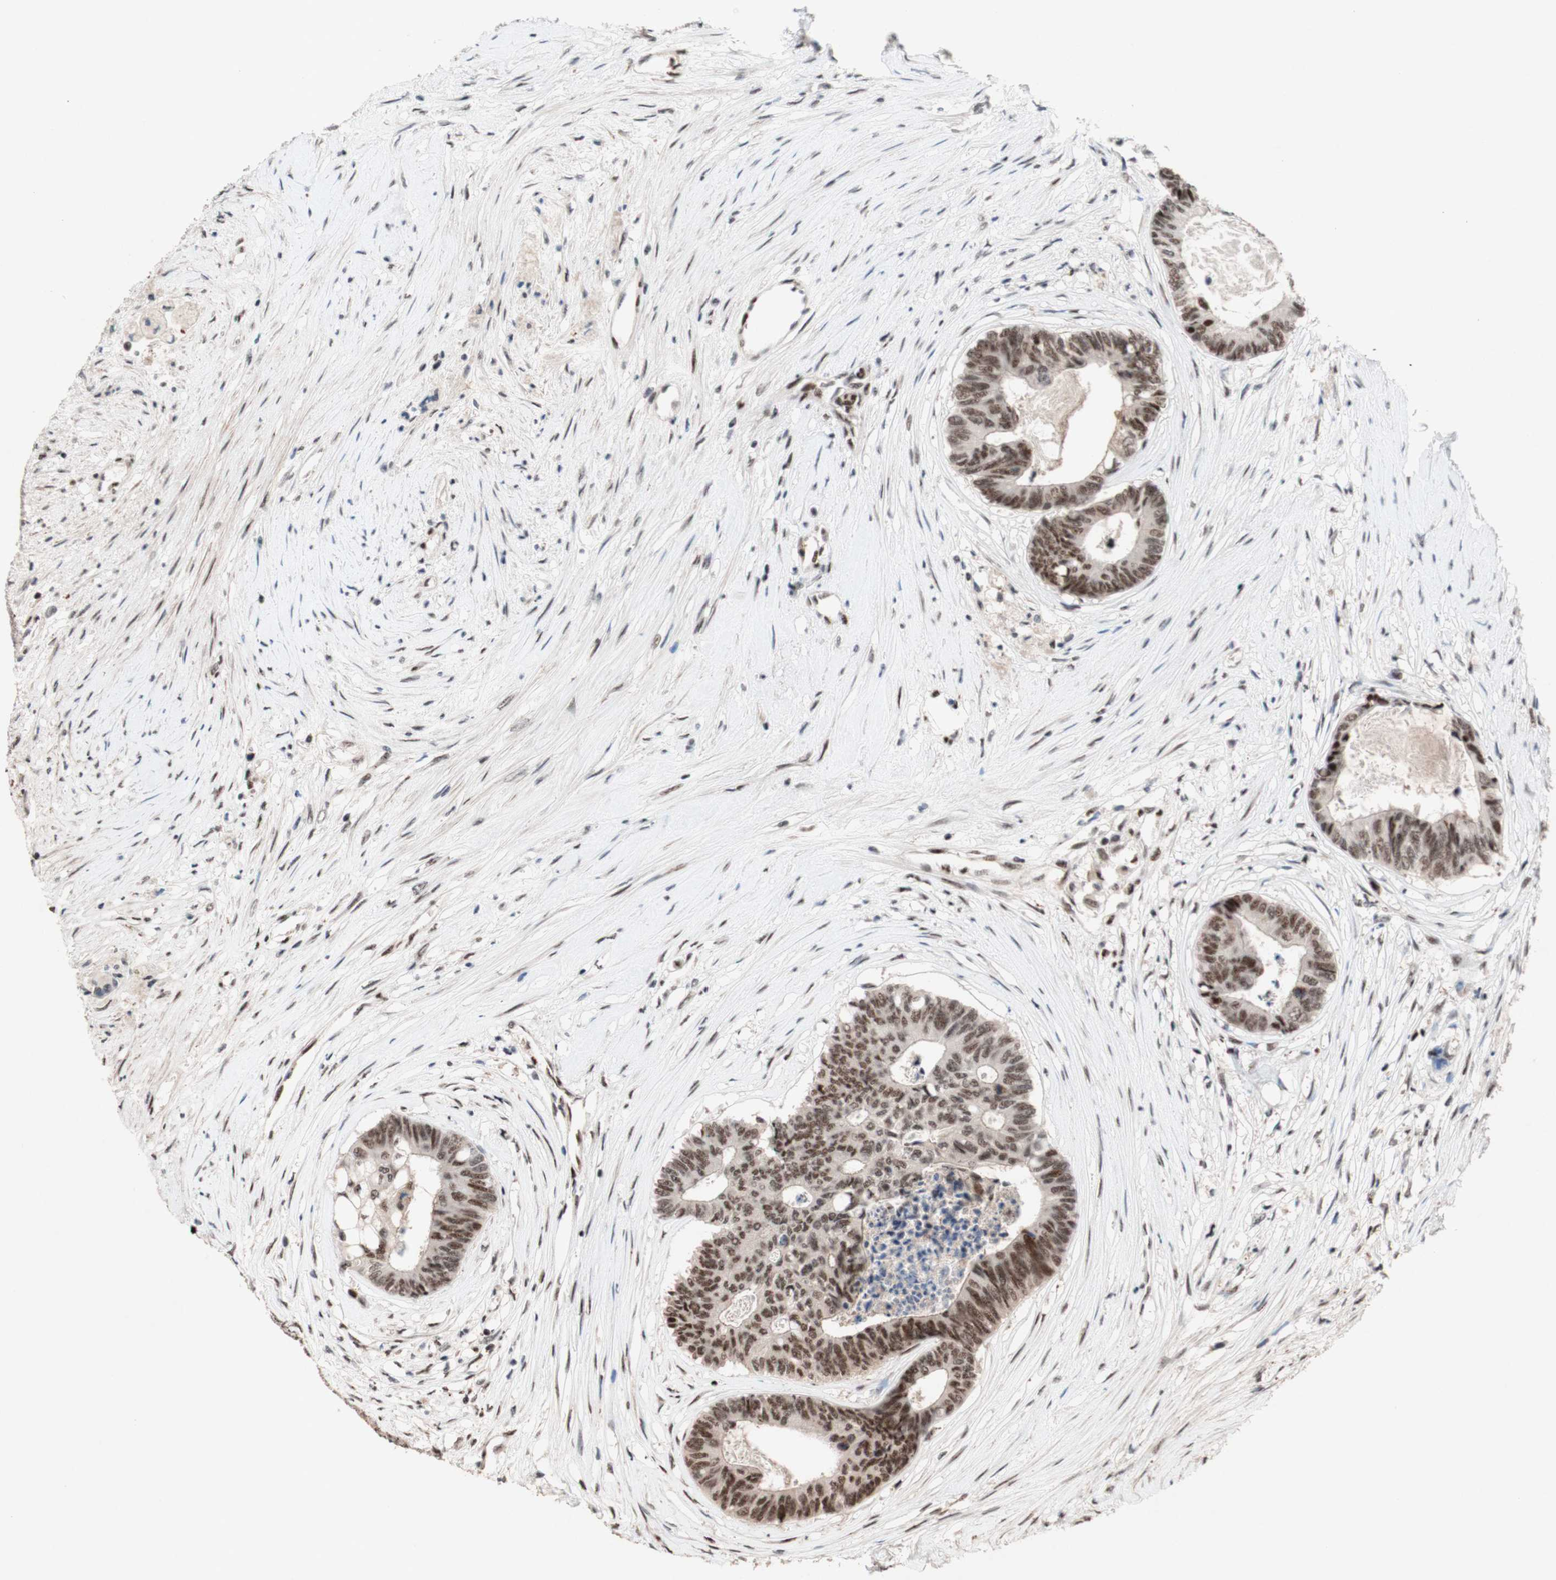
{"staining": {"intensity": "moderate", "quantity": ">75%", "location": "nuclear"}, "tissue": "colorectal cancer", "cell_type": "Tumor cells", "image_type": "cancer", "snomed": [{"axis": "morphology", "description": "Adenocarcinoma, NOS"}, {"axis": "topography", "description": "Rectum"}], "caption": "This image exhibits IHC staining of colorectal cancer (adenocarcinoma), with medium moderate nuclear staining in approximately >75% of tumor cells.", "gene": "TLE1", "patient": {"sex": "male", "age": 63}}